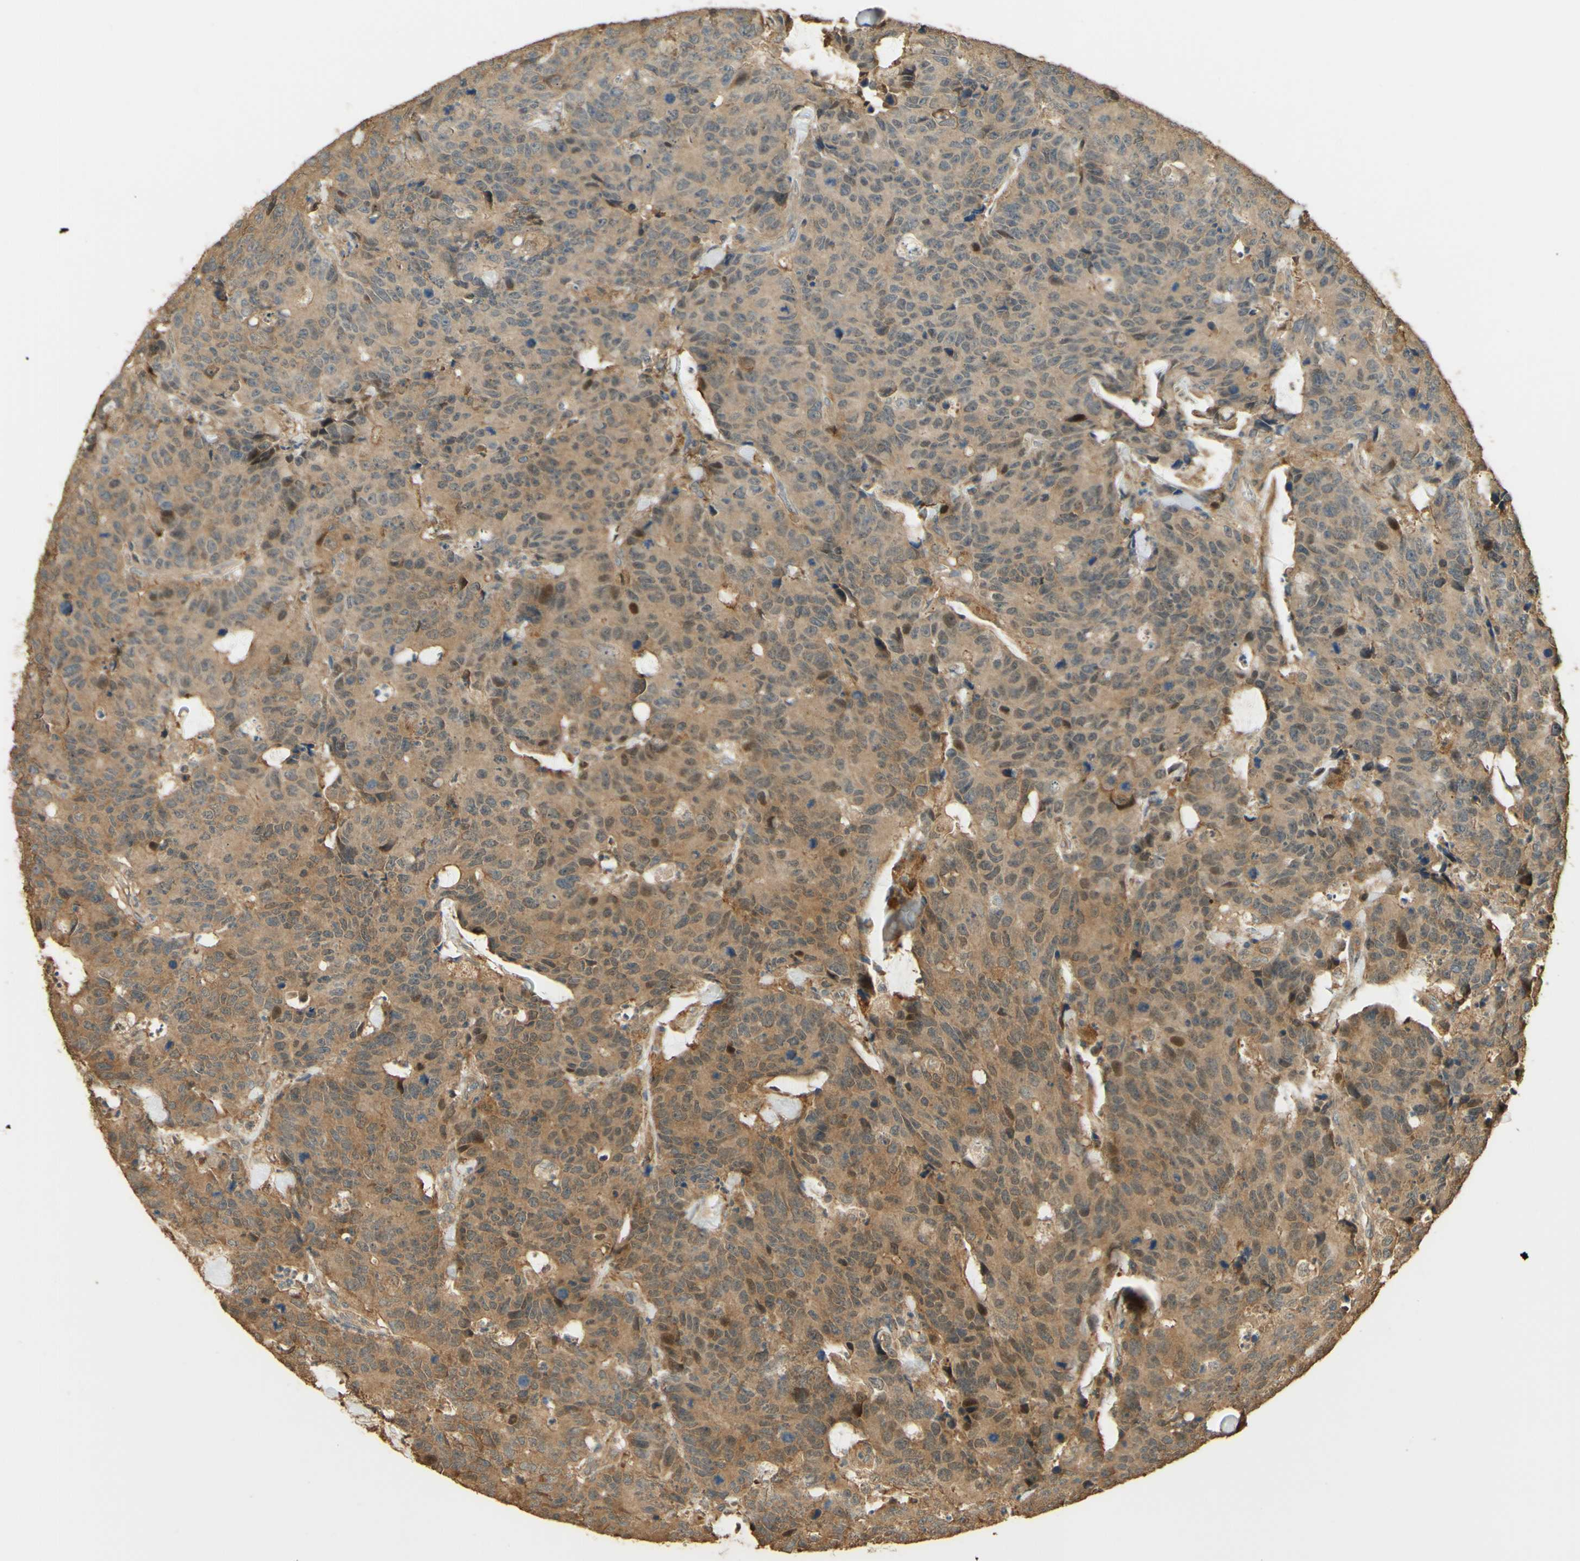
{"staining": {"intensity": "weak", "quantity": ">75%", "location": "cytoplasmic/membranous"}, "tissue": "colorectal cancer", "cell_type": "Tumor cells", "image_type": "cancer", "snomed": [{"axis": "morphology", "description": "Adenocarcinoma, NOS"}, {"axis": "topography", "description": "Colon"}], "caption": "IHC image of neoplastic tissue: colorectal cancer (adenocarcinoma) stained using IHC shows low levels of weak protein expression localized specifically in the cytoplasmic/membranous of tumor cells, appearing as a cytoplasmic/membranous brown color.", "gene": "AGER", "patient": {"sex": "female", "age": 86}}